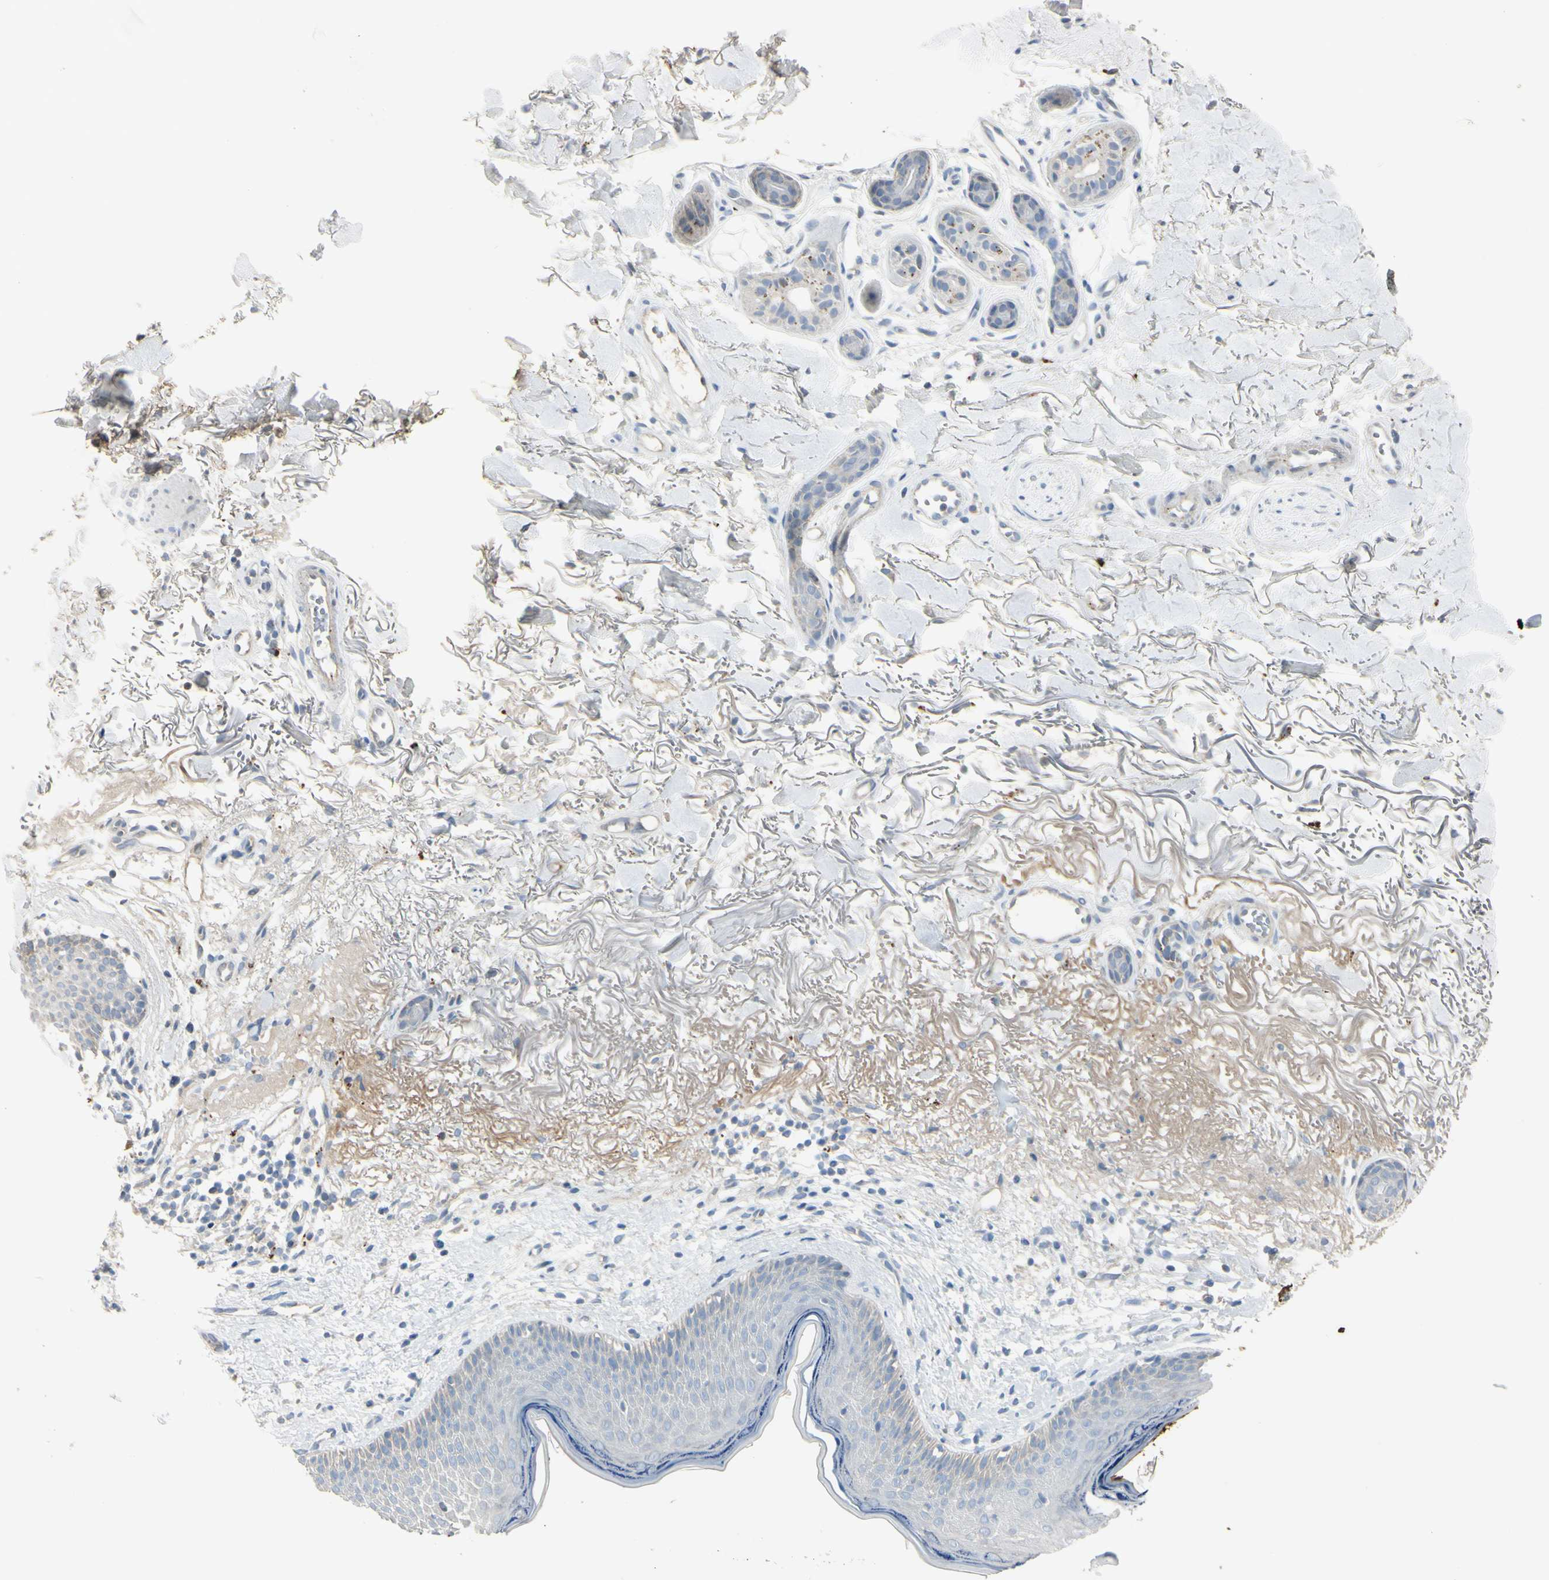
{"staining": {"intensity": "negative", "quantity": "none", "location": "none"}, "tissue": "skin cancer", "cell_type": "Tumor cells", "image_type": "cancer", "snomed": [{"axis": "morphology", "description": "Normal tissue, NOS"}, {"axis": "morphology", "description": "Basal cell carcinoma"}, {"axis": "topography", "description": "Skin"}], "caption": "Tumor cells show no significant positivity in basal cell carcinoma (skin).", "gene": "ANGPTL1", "patient": {"sex": "female", "age": 70}}